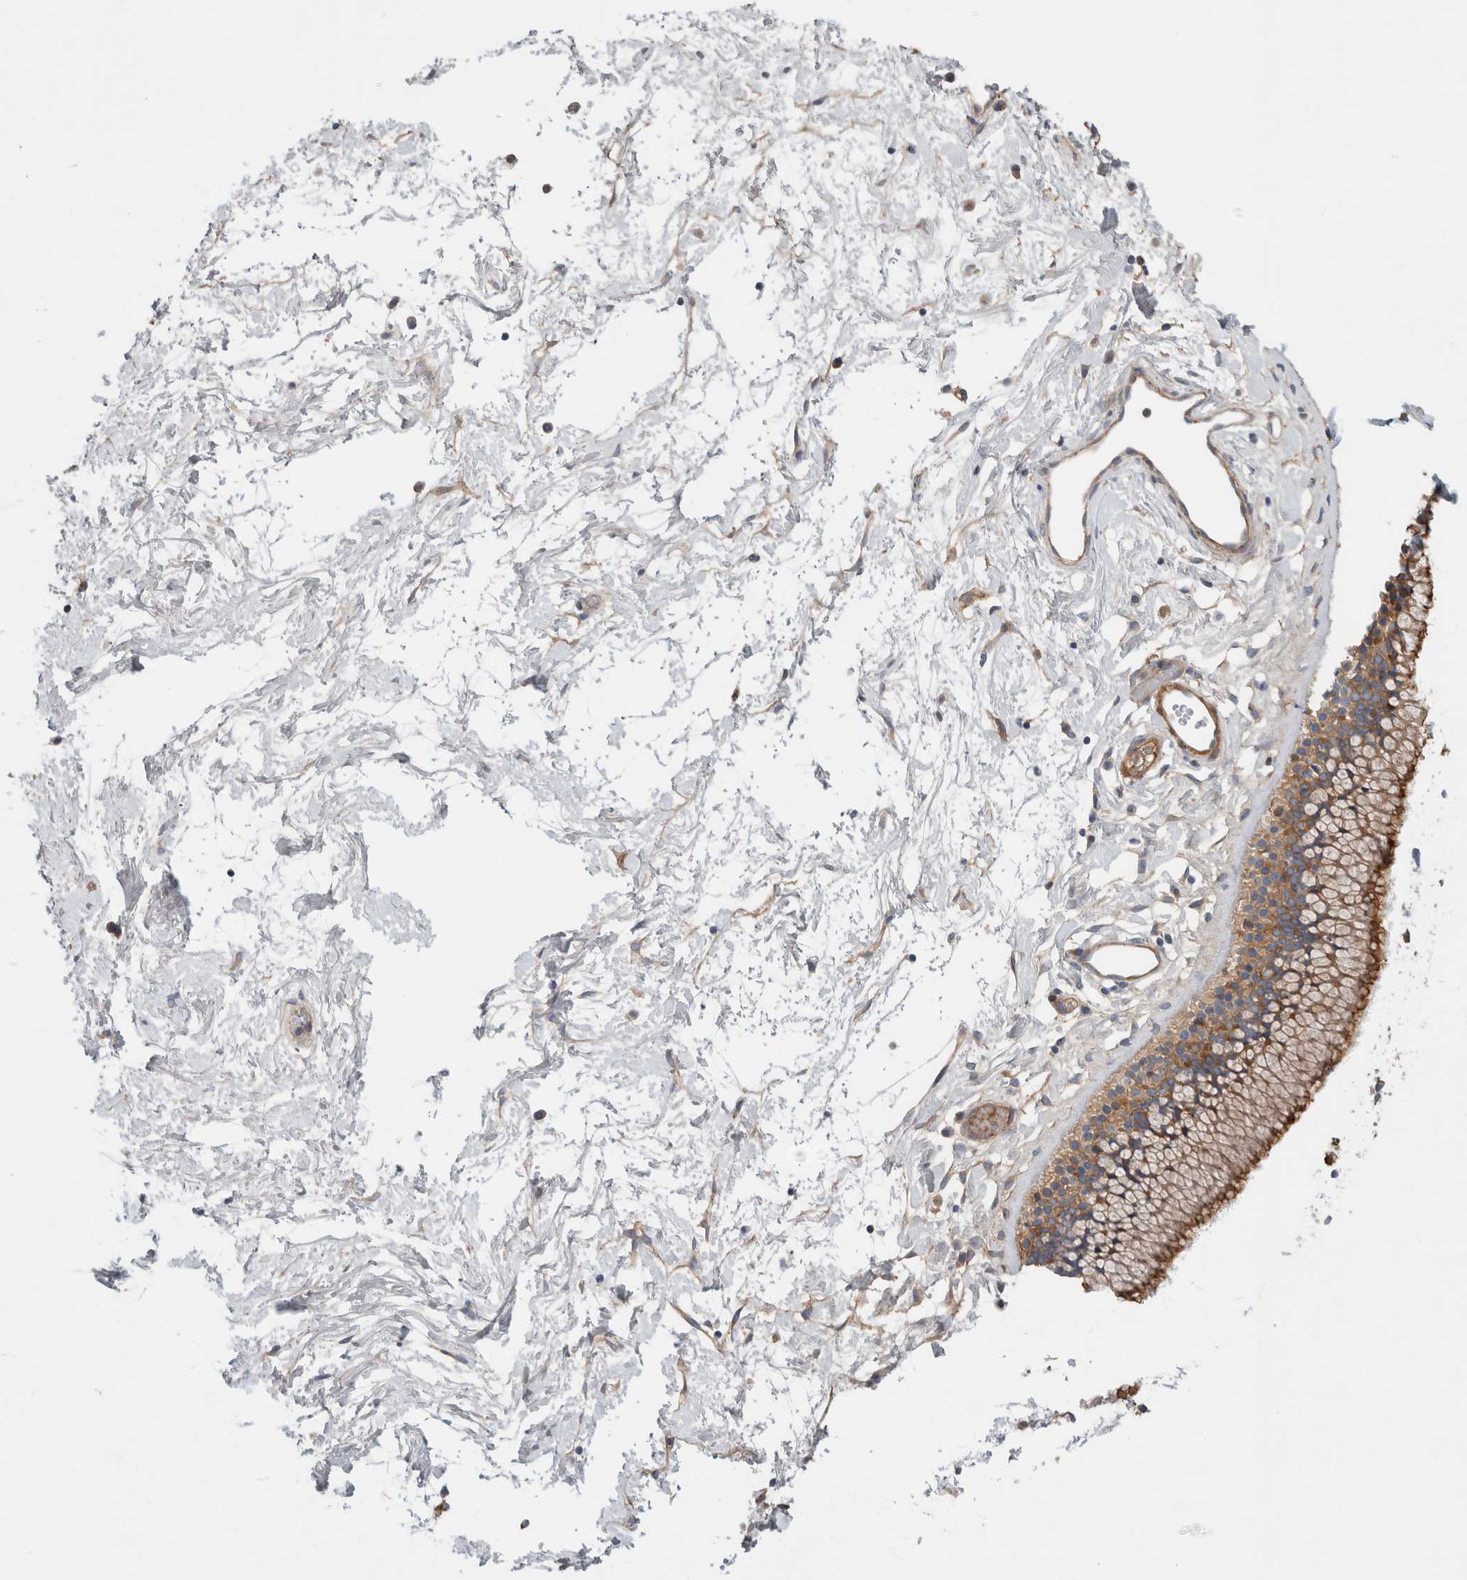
{"staining": {"intensity": "moderate", "quantity": ">75%", "location": "cytoplasmic/membranous"}, "tissue": "nasopharynx", "cell_type": "Respiratory epithelial cells", "image_type": "normal", "snomed": [{"axis": "morphology", "description": "Normal tissue, NOS"}, {"axis": "morphology", "description": "Inflammation, NOS"}, {"axis": "topography", "description": "Nasopharynx"}], "caption": "Approximately >75% of respiratory epithelial cells in normal nasopharynx demonstrate moderate cytoplasmic/membranous protein staining as visualized by brown immunohistochemical staining.", "gene": "CFI", "patient": {"sex": "male", "age": 48}}